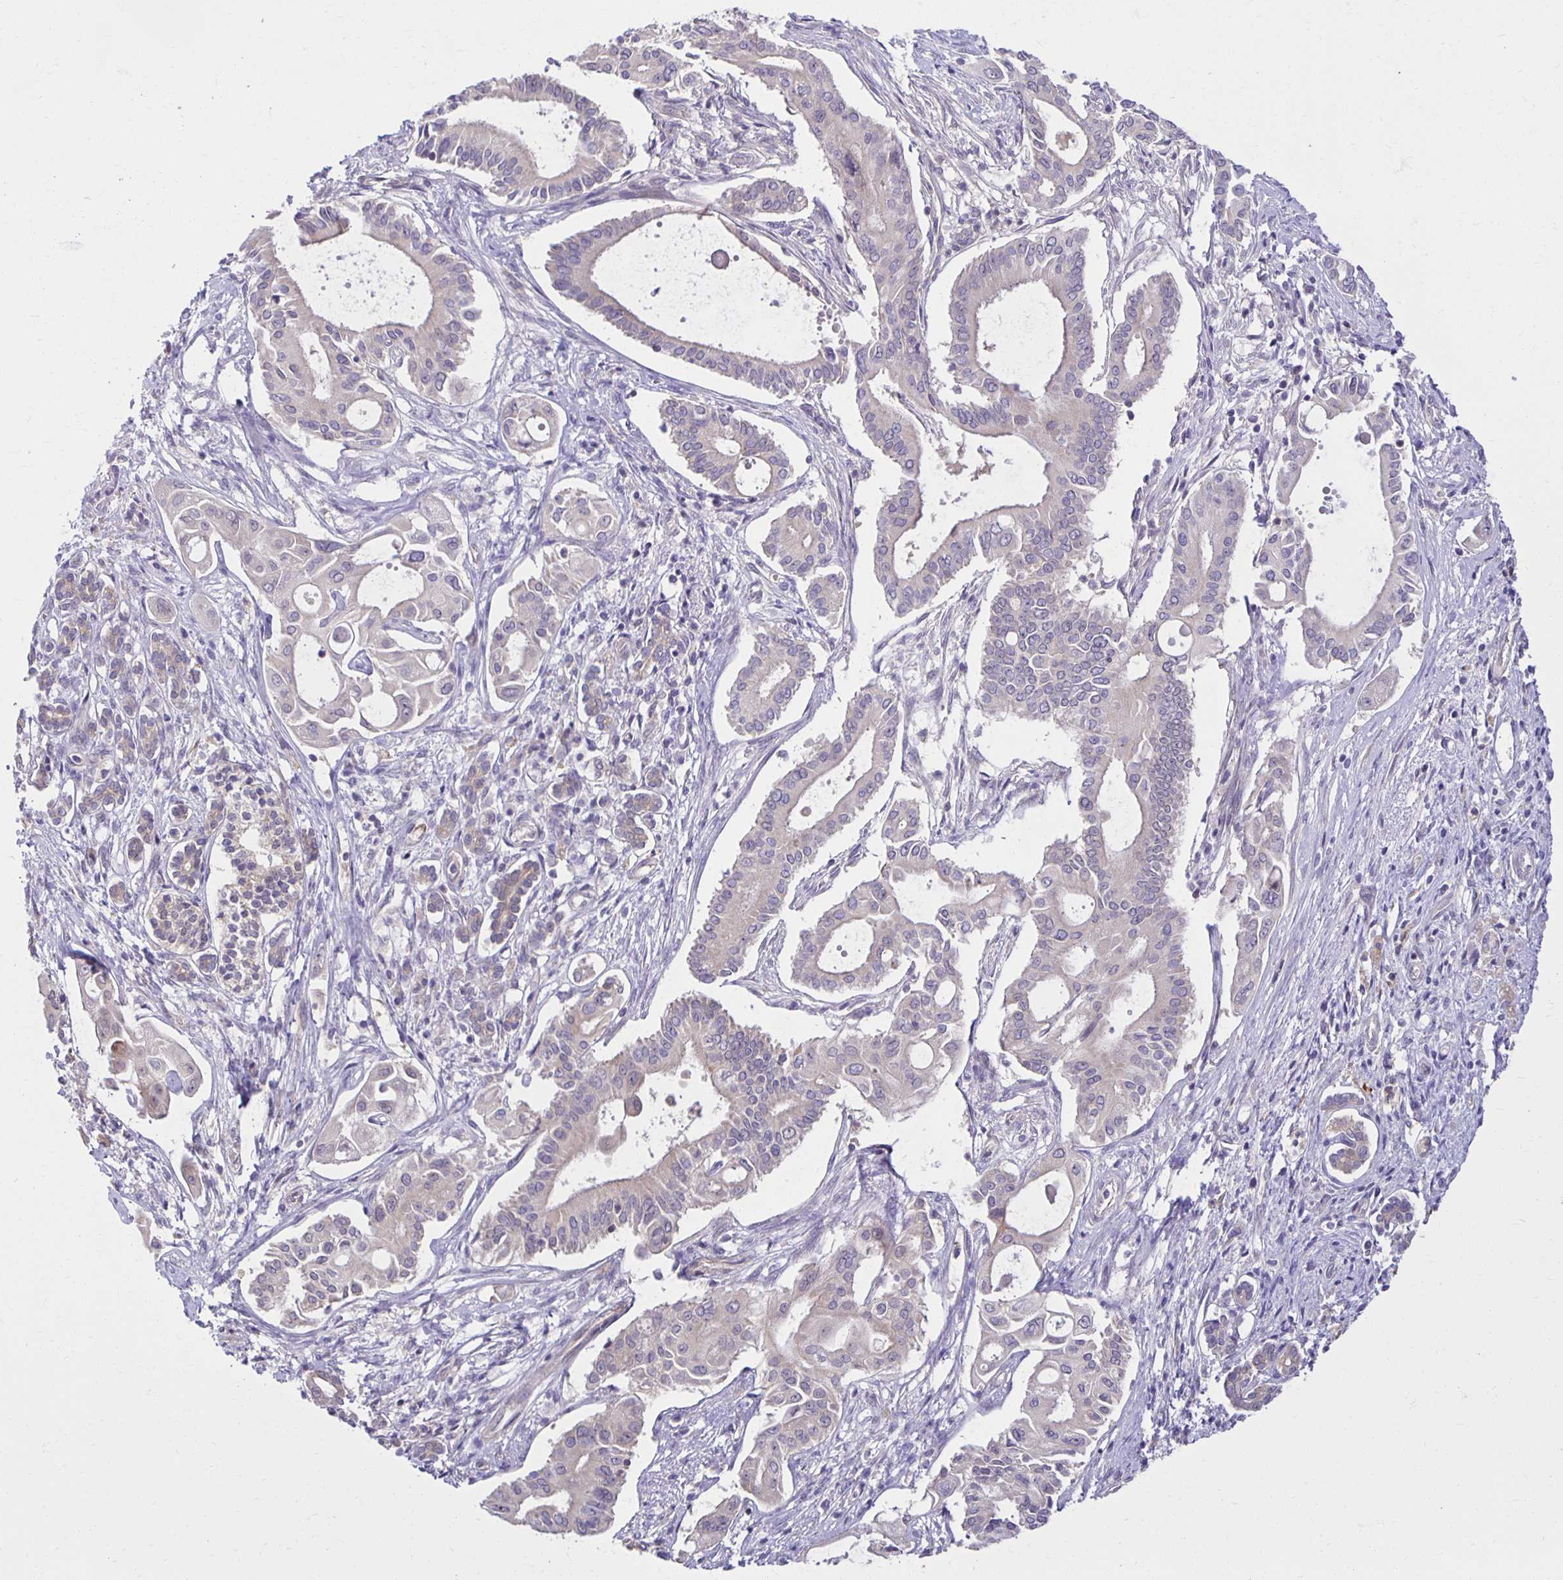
{"staining": {"intensity": "negative", "quantity": "none", "location": "none"}, "tissue": "pancreatic cancer", "cell_type": "Tumor cells", "image_type": "cancer", "snomed": [{"axis": "morphology", "description": "Adenocarcinoma, NOS"}, {"axis": "topography", "description": "Pancreas"}], "caption": "Immunohistochemistry image of neoplastic tissue: human pancreatic adenocarcinoma stained with DAB shows no significant protein staining in tumor cells. (DAB (3,3'-diaminobenzidine) immunohistochemistry, high magnification).", "gene": "MIEN1", "patient": {"sex": "female", "age": 68}}